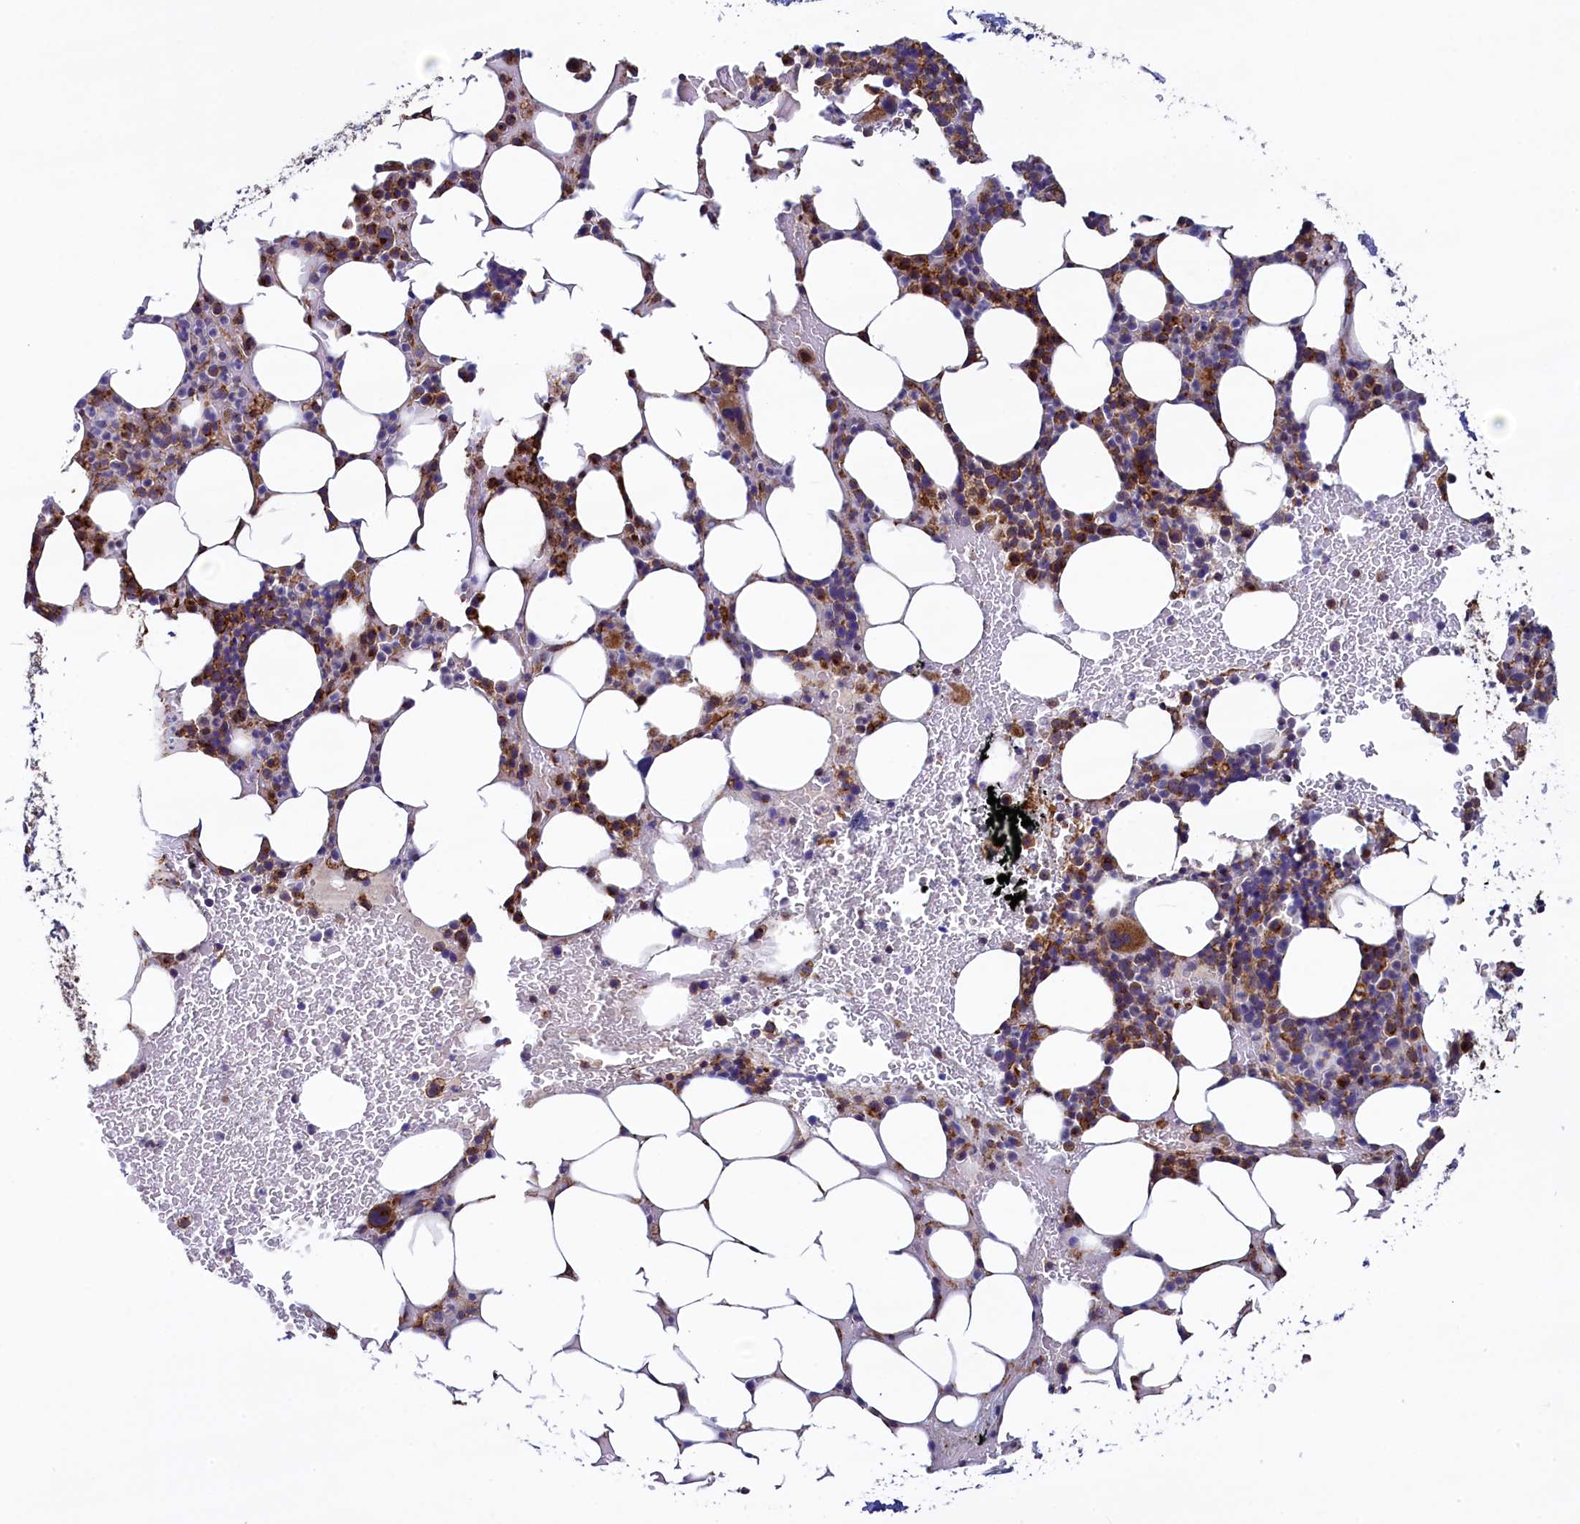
{"staining": {"intensity": "strong", "quantity": "25%-75%", "location": "cytoplasmic/membranous"}, "tissue": "bone marrow", "cell_type": "Hematopoietic cells", "image_type": "normal", "snomed": [{"axis": "morphology", "description": "Normal tissue, NOS"}, {"axis": "topography", "description": "Bone marrow"}], "caption": "High-power microscopy captured an immunohistochemistry (IHC) histopathology image of benign bone marrow, revealing strong cytoplasmic/membranous staining in approximately 25%-75% of hematopoietic cells.", "gene": "GPR21", "patient": {"sex": "male", "age": 78}}